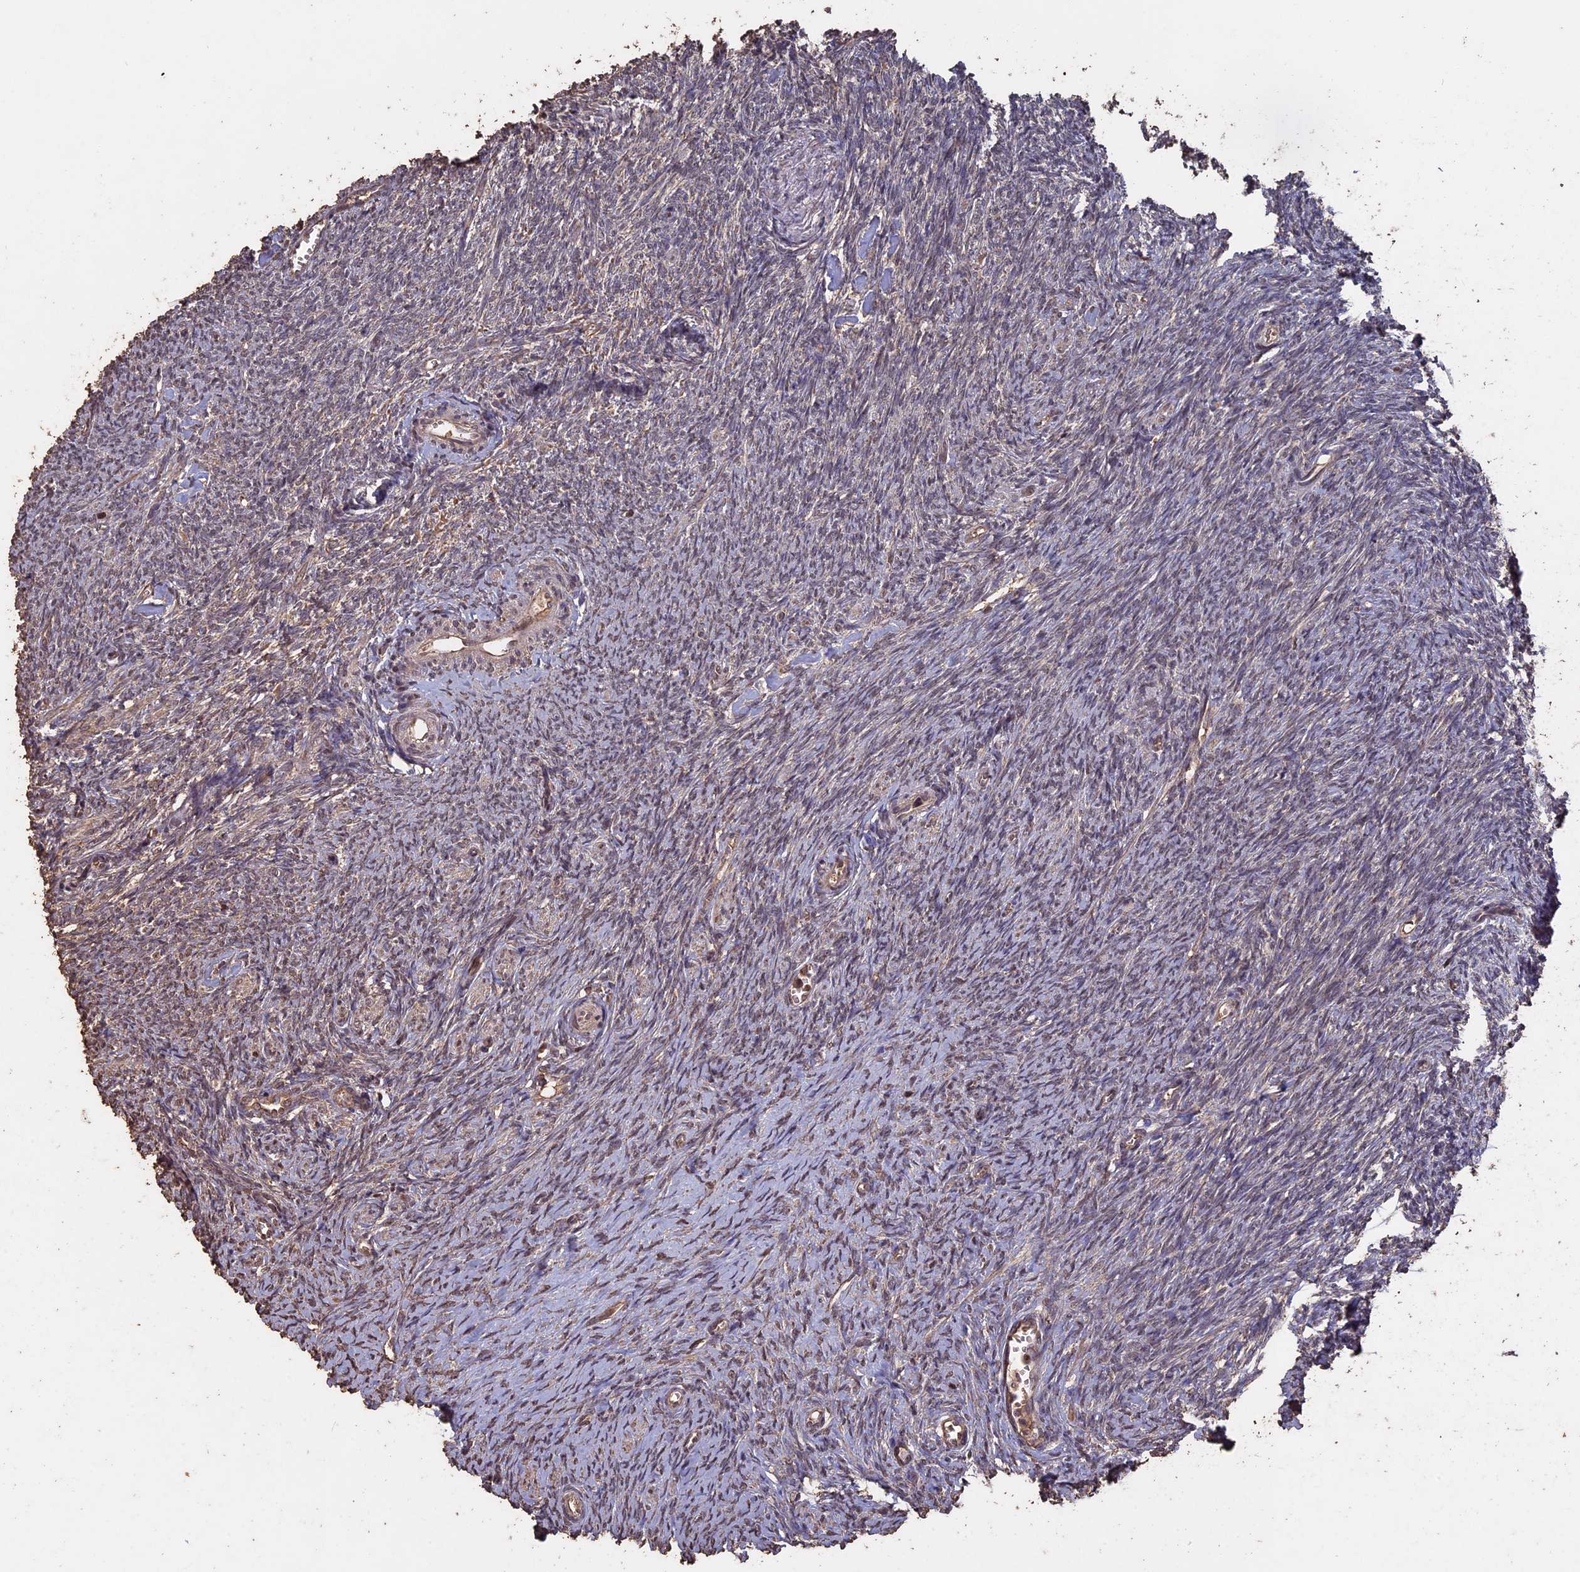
{"staining": {"intensity": "moderate", "quantity": ">75%", "location": "cytoplasmic/membranous"}, "tissue": "ovary", "cell_type": "Follicle cells", "image_type": "normal", "snomed": [{"axis": "morphology", "description": "Normal tissue, NOS"}, {"axis": "topography", "description": "Ovary"}], "caption": "Moderate cytoplasmic/membranous staining for a protein is seen in about >75% of follicle cells of unremarkable ovary using immunohistochemistry.", "gene": "HUNK", "patient": {"sex": "female", "age": 44}}